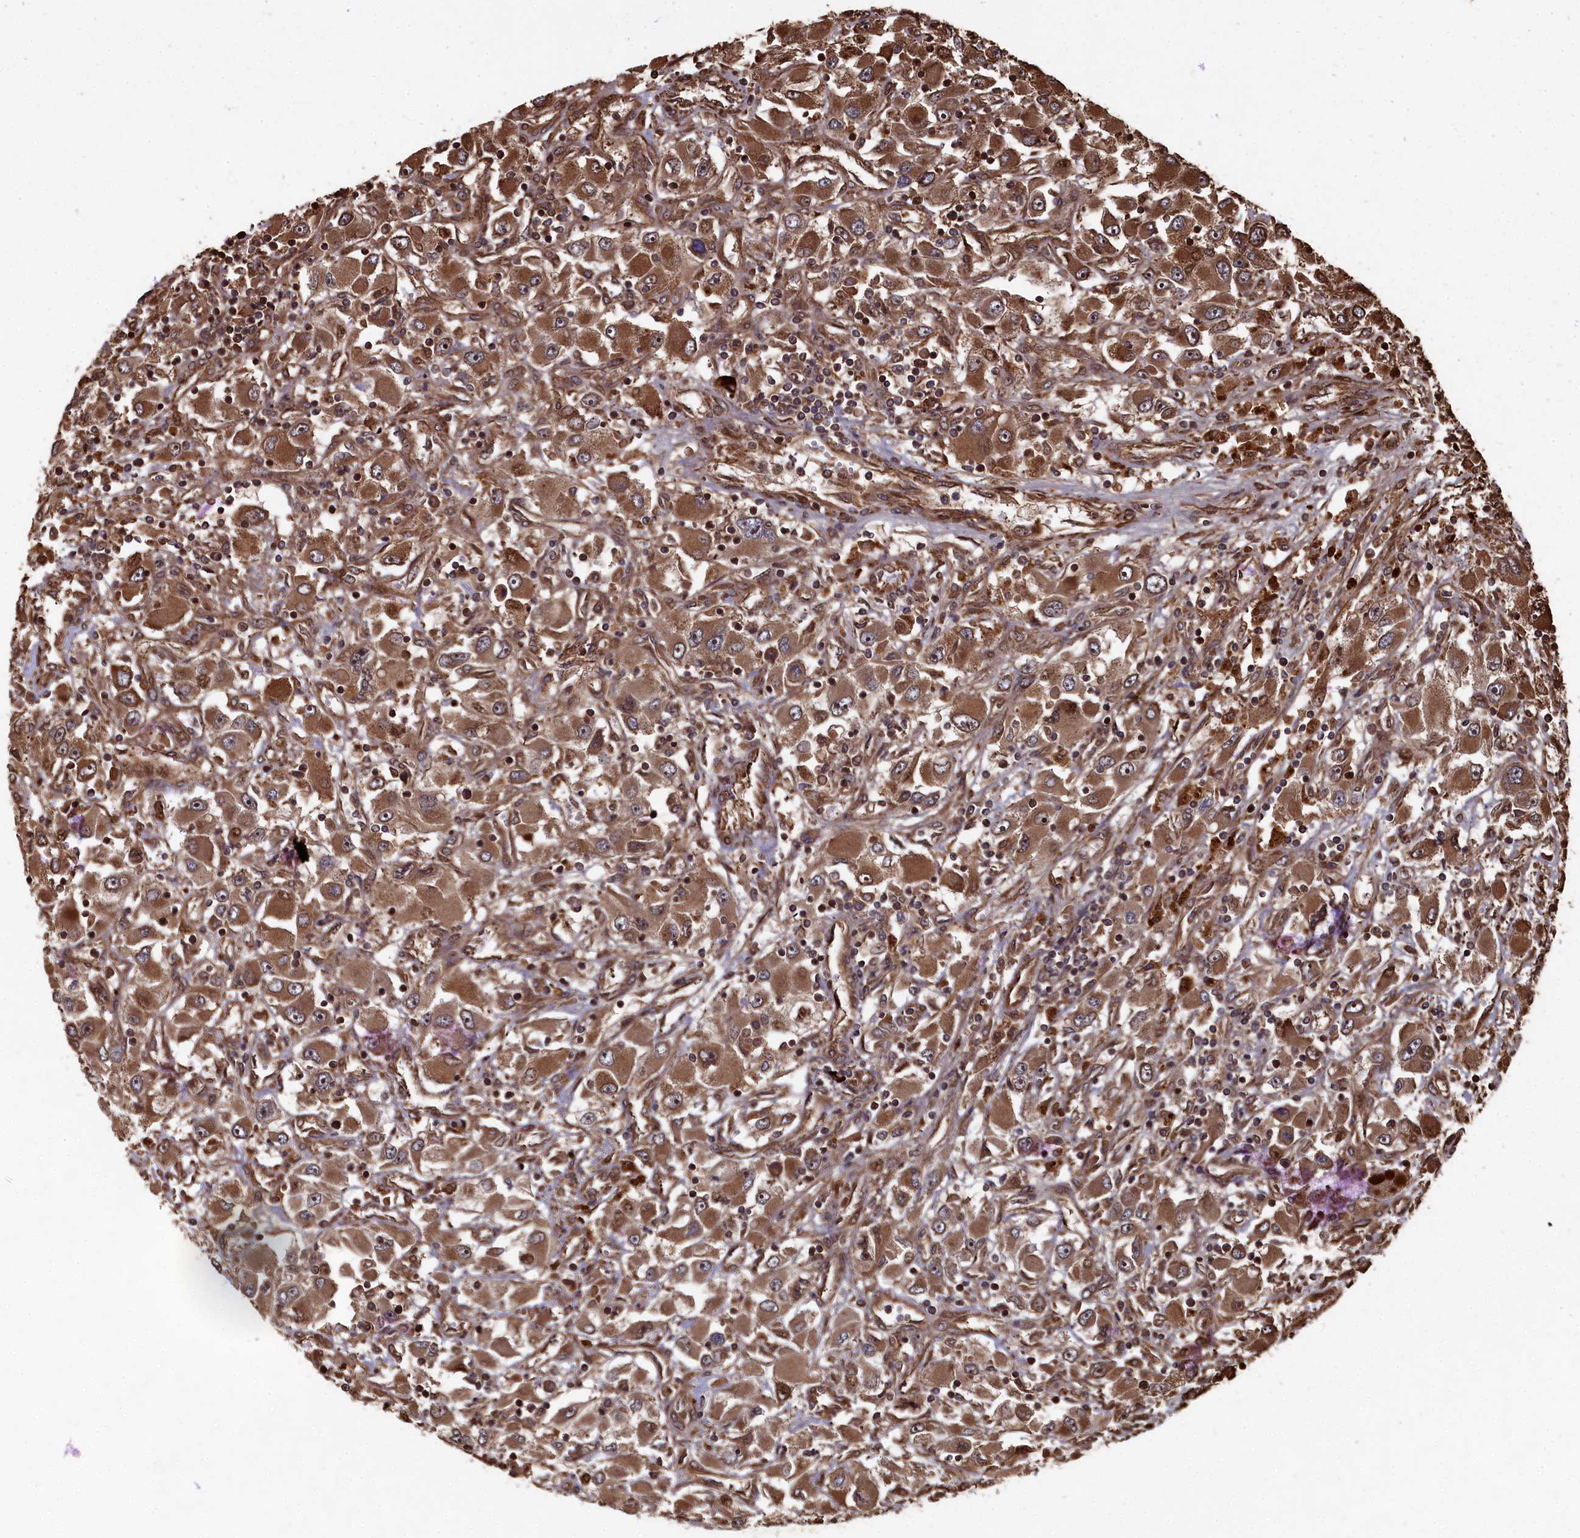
{"staining": {"intensity": "strong", "quantity": ">75%", "location": "cytoplasmic/membranous"}, "tissue": "renal cancer", "cell_type": "Tumor cells", "image_type": "cancer", "snomed": [{"axis": "morphology", "description": "Adenocarcinoma, NOS"}, {"axis": "topography", "description": "Kidney"}], "caption": "Adenocarcinoma (renal) stained for a protein demonstrates strong cytoplasmic/membranous positivity in tumor cells.", "gene": "PIGN", "patient": {"sex": "female", "age": 52}}